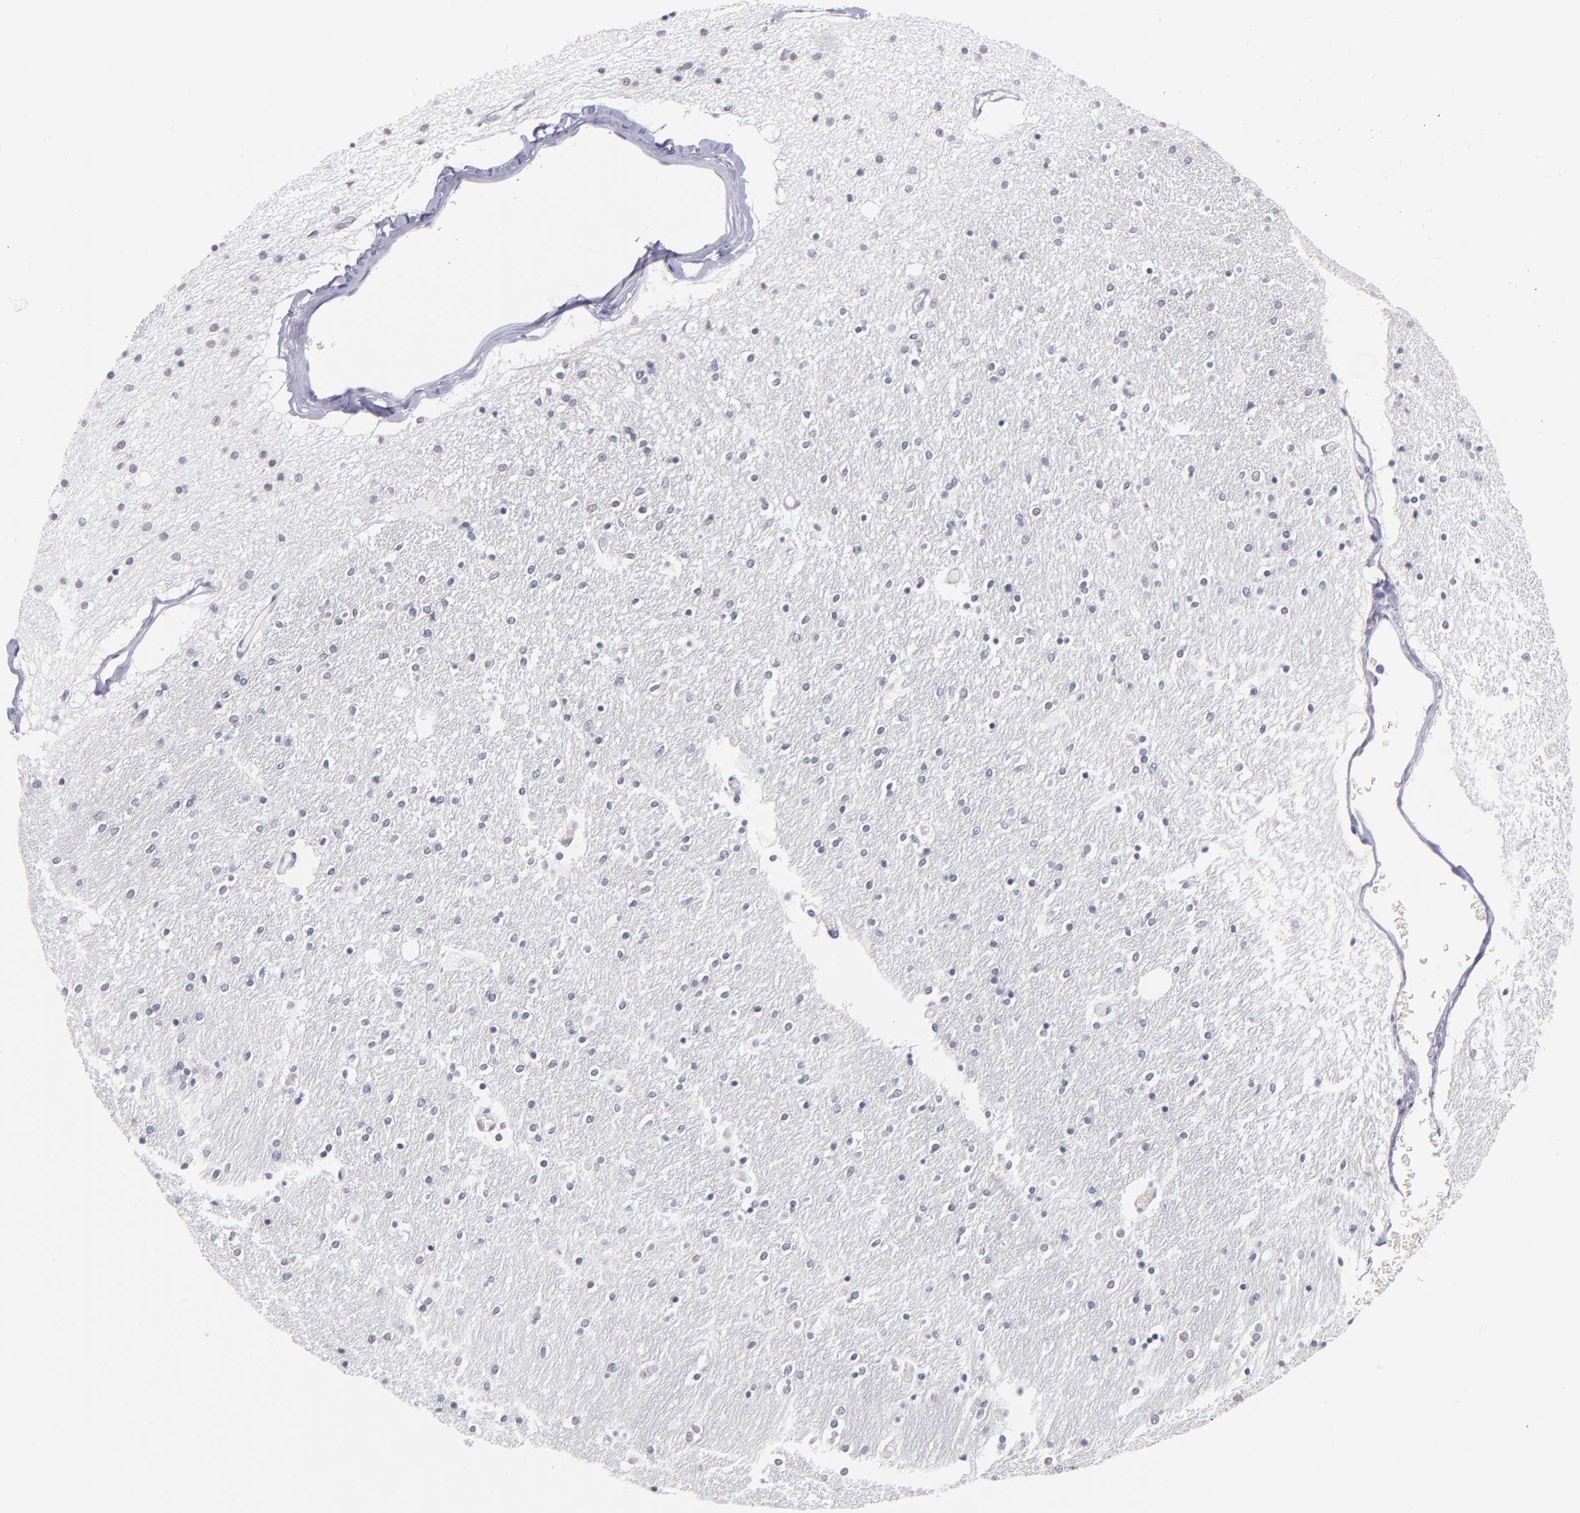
{"staining": {"intensity": "moderate", "quantity": "<25%", "location": "nuclear"}, "tissue": "hippocampus", "cell_type": "Glial cells", "image_type": "normal", "snomed": [{"axis": "morphology", "description": "Normal tissue, NOS"}, {"axis": "topography", "description": "Hippocampus"}], "caption": "IHC of normal hippocampus shows low levels of moderate nuclear expression in approximately <25% of glial cells.", "gene": "SNRPB", "patient": {"sex": "female", "age": 54}}